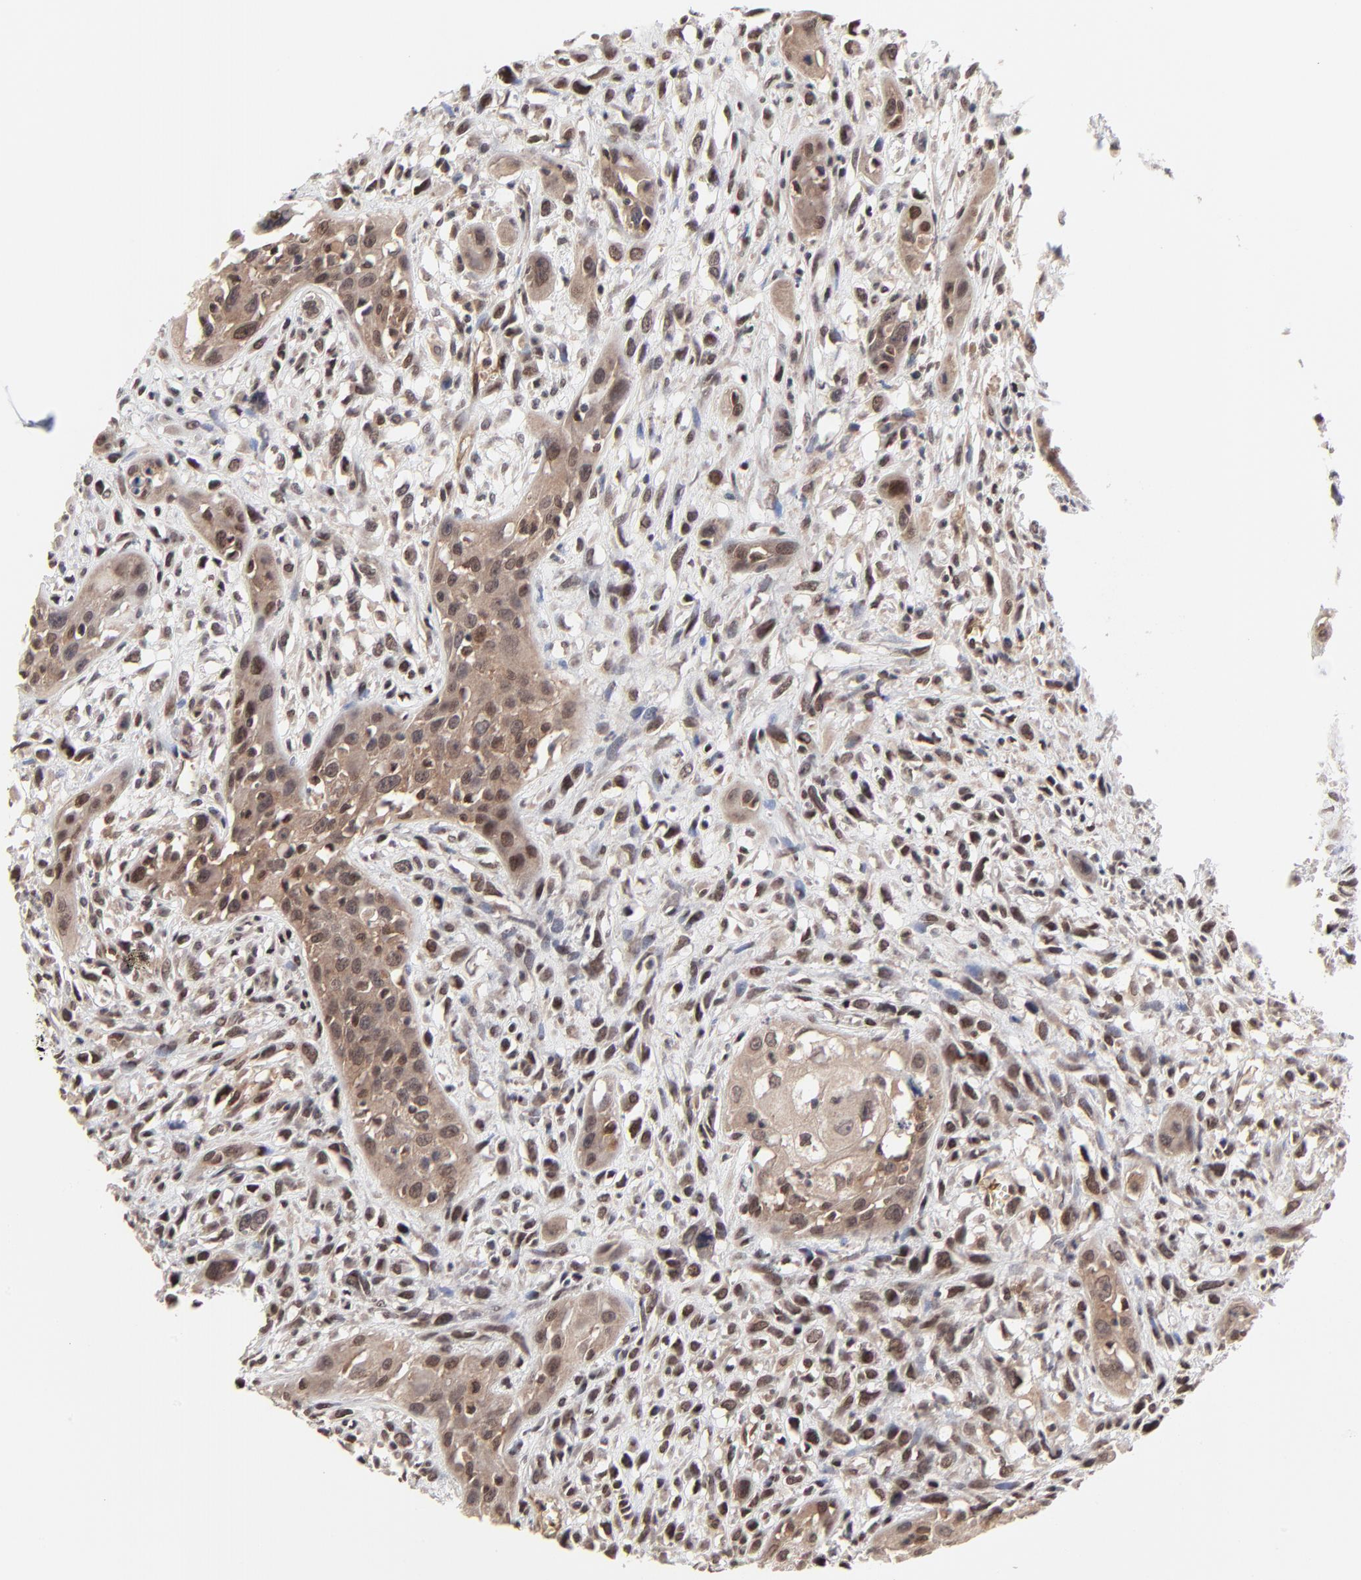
{"staining": {"intensity": "moderate", "quantity": ">75%", "location": "cytoplasmic/membranous,nuclear"}, "tissue": "head and neck cancer", "cell_type": "Tumor cells", "image_type": "cancer", "snomed": [{"axis": "morphology", "description": "Necrosis, NOS"}, {"axis": "morphology", "description": "Neoplasm, malignant, NOS"}, {"axis": "topography", "description": "Salivary gland"}, {"axis": "topography", "description": "Head-Neck"}], "caption": "There is medium levels of moderate cytoplasmic/membranous and nuclear expression in tumor cells of head and neck cancer (malignant neoplasm), as demonstrated by immunohistochemical staining (brown color).", "gene": "CASP10", "patient": {"sex": "male", "age": 43}}